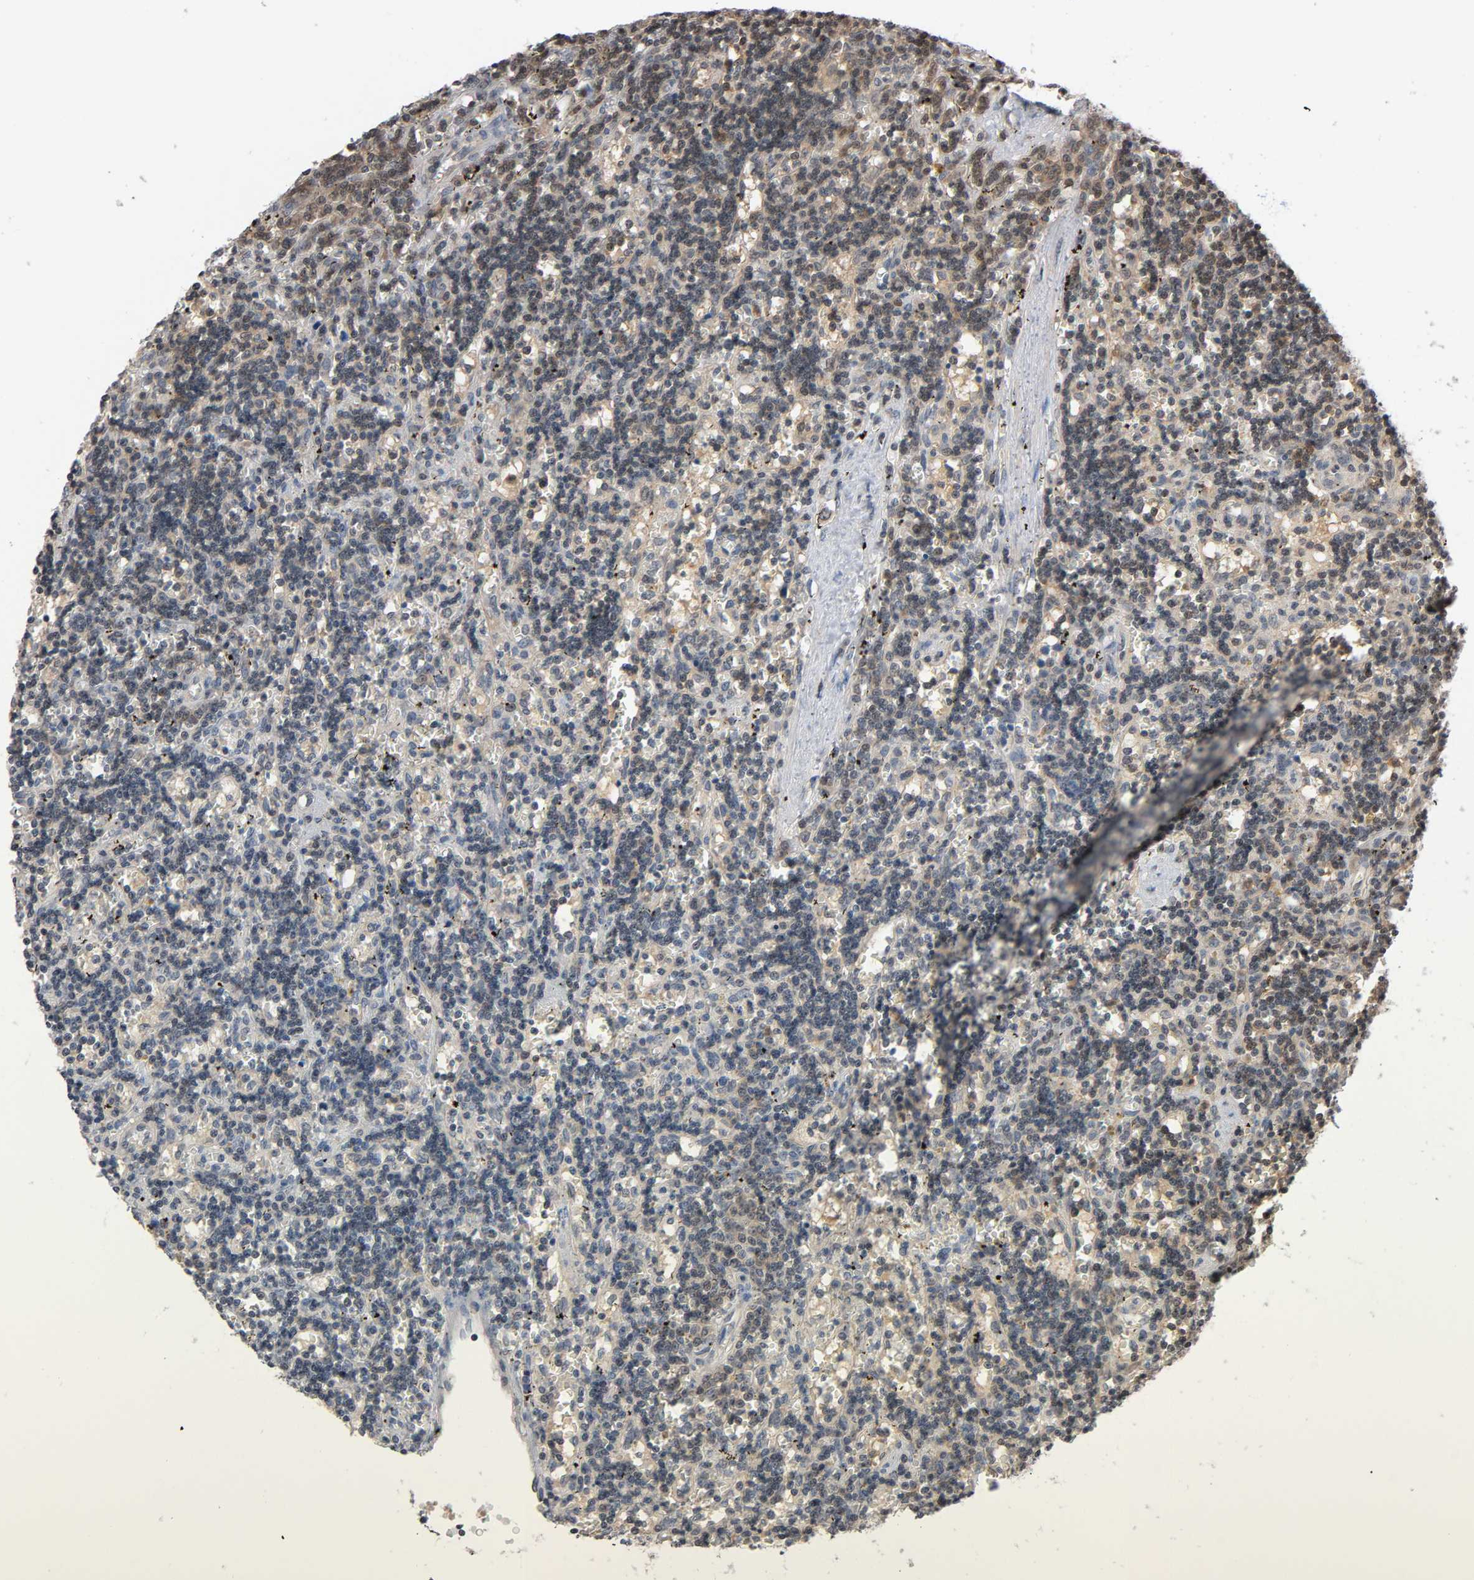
{"staining": {"intensity": "weak", "quantity": "25%-75%", "location": "cytoplasmic/membranous,nuclear"}, "tissue": "lymphoma", "cell_type": "Tumor cells", "image_type": "cancer", "snomed": [{"axis": "morphology", "description": "Malignant lymphoma, non-Hodgkin's type, Low grade"}, {"axis": "topography", "description": "Spleen"}], "caption": "A high-resolution image shows IHC staining of low-grade malignant lymphoma, non-Hodgkin's type, which reveals weak cytoplasmic/membranous and nuclear staining in approximately 25%-75% of tumor cells.", "gene": "NEDD8", "patient": {"sex": "male", "age": 60}}